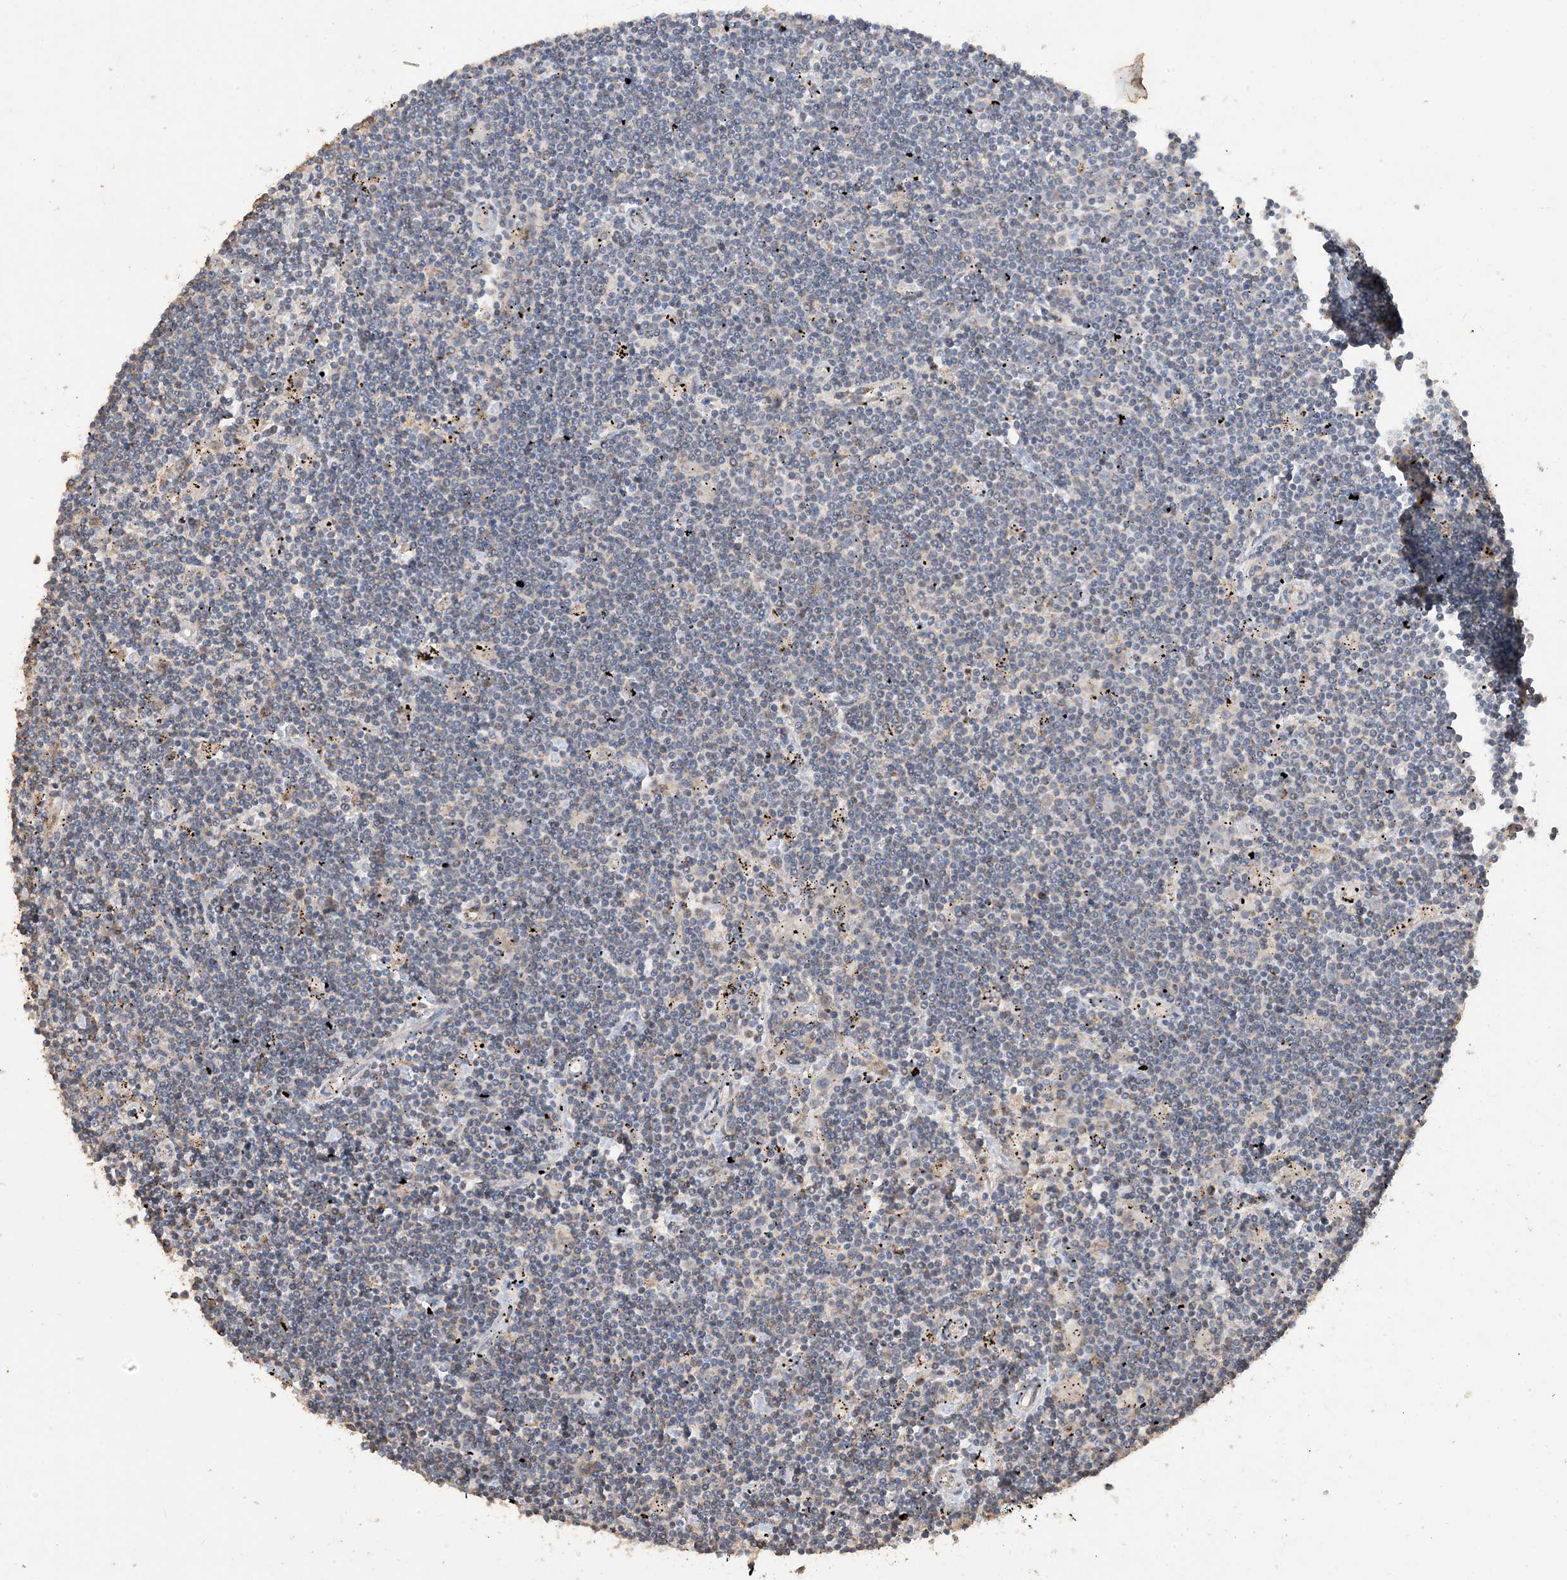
{"staining": {"intensity": "negative", "quantity": "none", "location": "none"}, "tissue": "lymphoma", "cell_type": "Tumor cells", "image_type": "cancer", "snomed": [{"axis": "morphology", "description": "Malignant lymphoma, non-Hodgkin's type, Low grade"}, {"axis": "topography", "description": "Spleen"}], "caption": "Immunohistochemistry (IHC) histopathology image of lymphoma stained for a protein (brown), which displays no positivity in tumor cells.", "gene": "SFMBT2", "patient": {"sex": "male", "age": 76}}